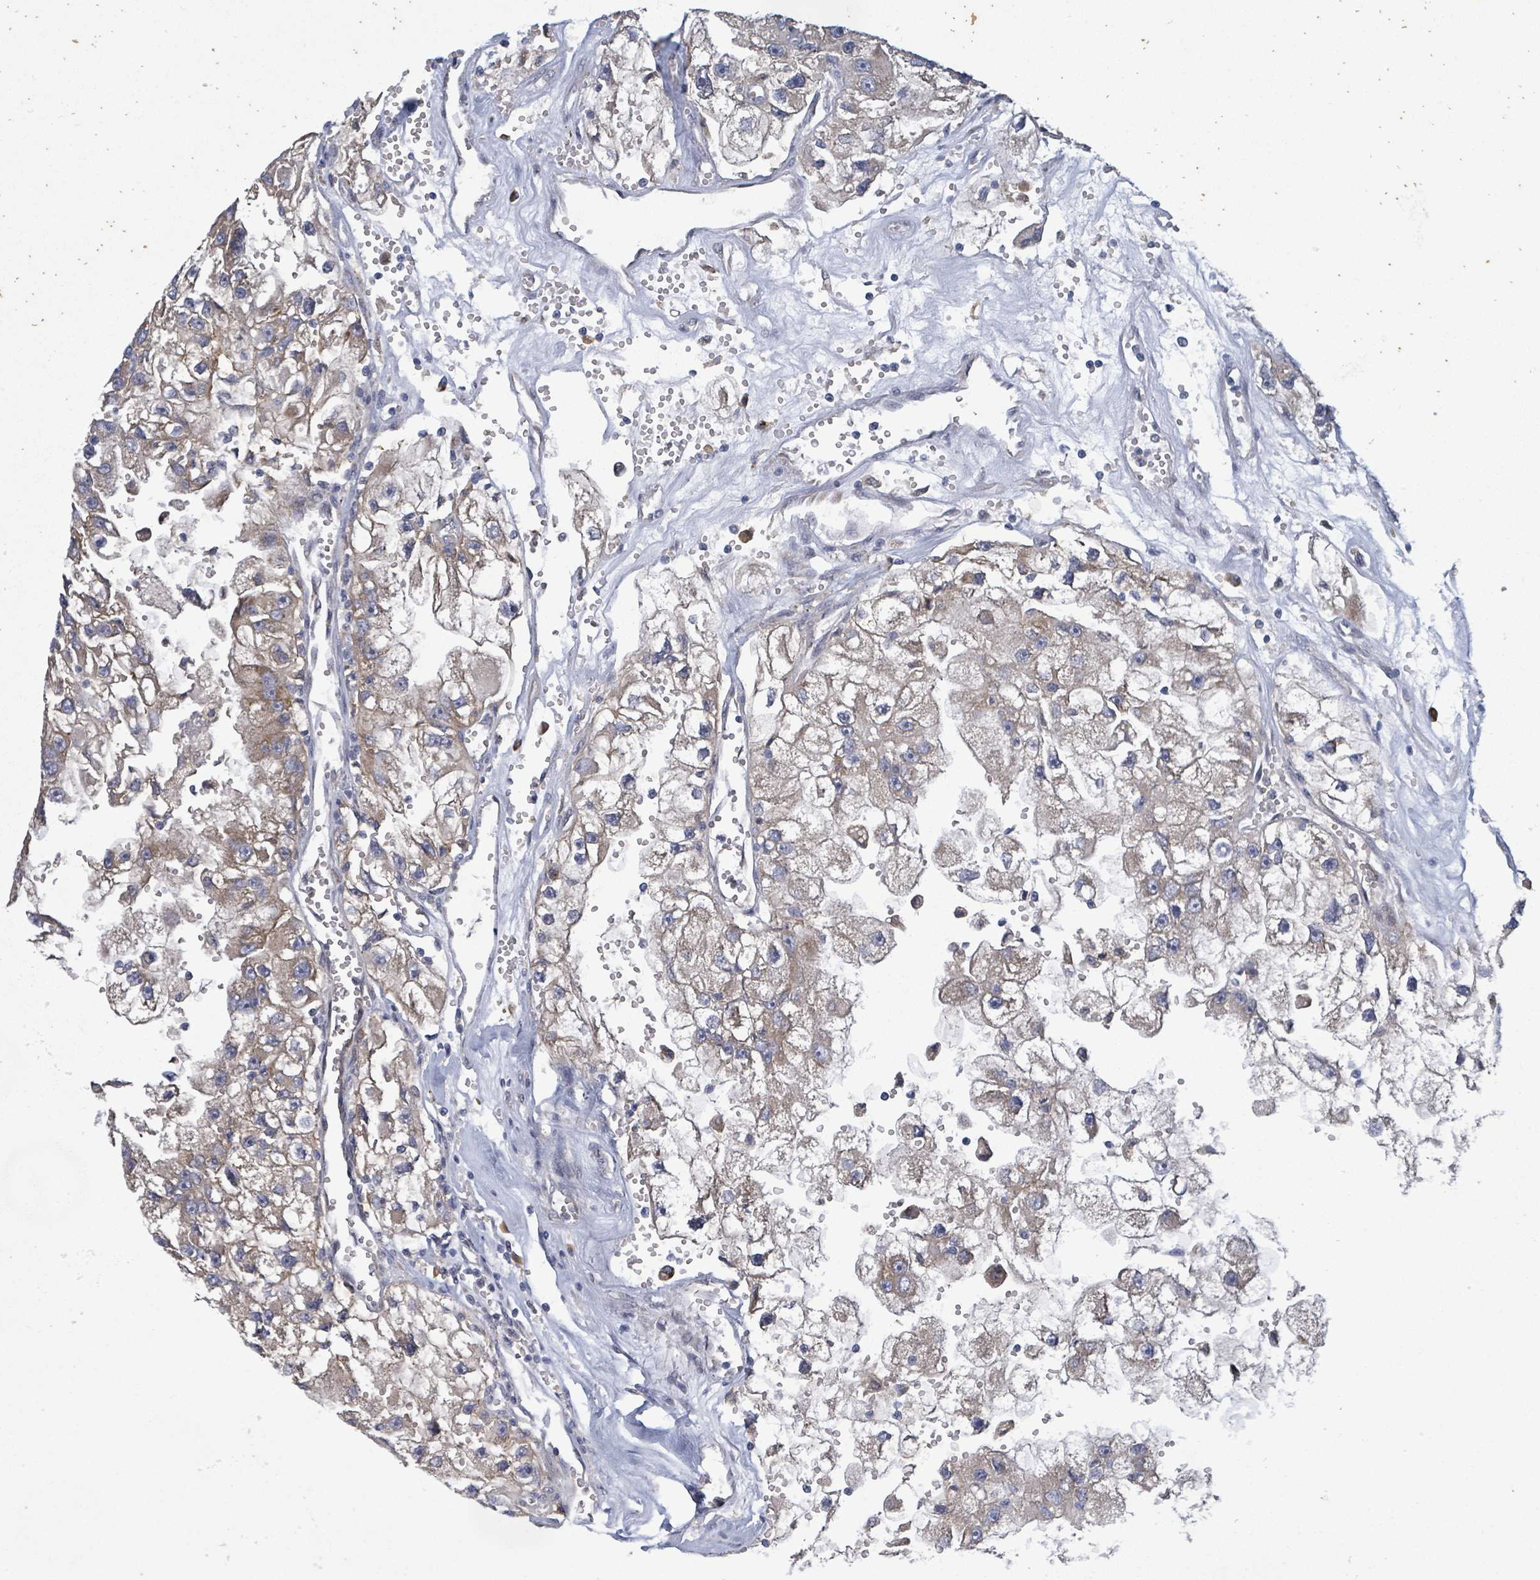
{"staining": {"intensity": "moderate", "quantity": "25%-75%", "location": "cytoplasmic/membranous"}, "tissue": "renal cancer", "cell_type": "Tumor cells", "image_type": "cancer", "snomed": [{"axis": "morphology", "description": "Adenocarcinoma, NOS"}, {"axis": "topography", "description": "Kidney"}], "caption": "Renal cancer (adenocarcinoma) stained with a brown dye demonstrates moderate cytoplasmic/membranous positive positivity in about 25%-75% of tumor cells.", "gene": "ATP13A1", "patient": {"sex": "male", "age": 63}}